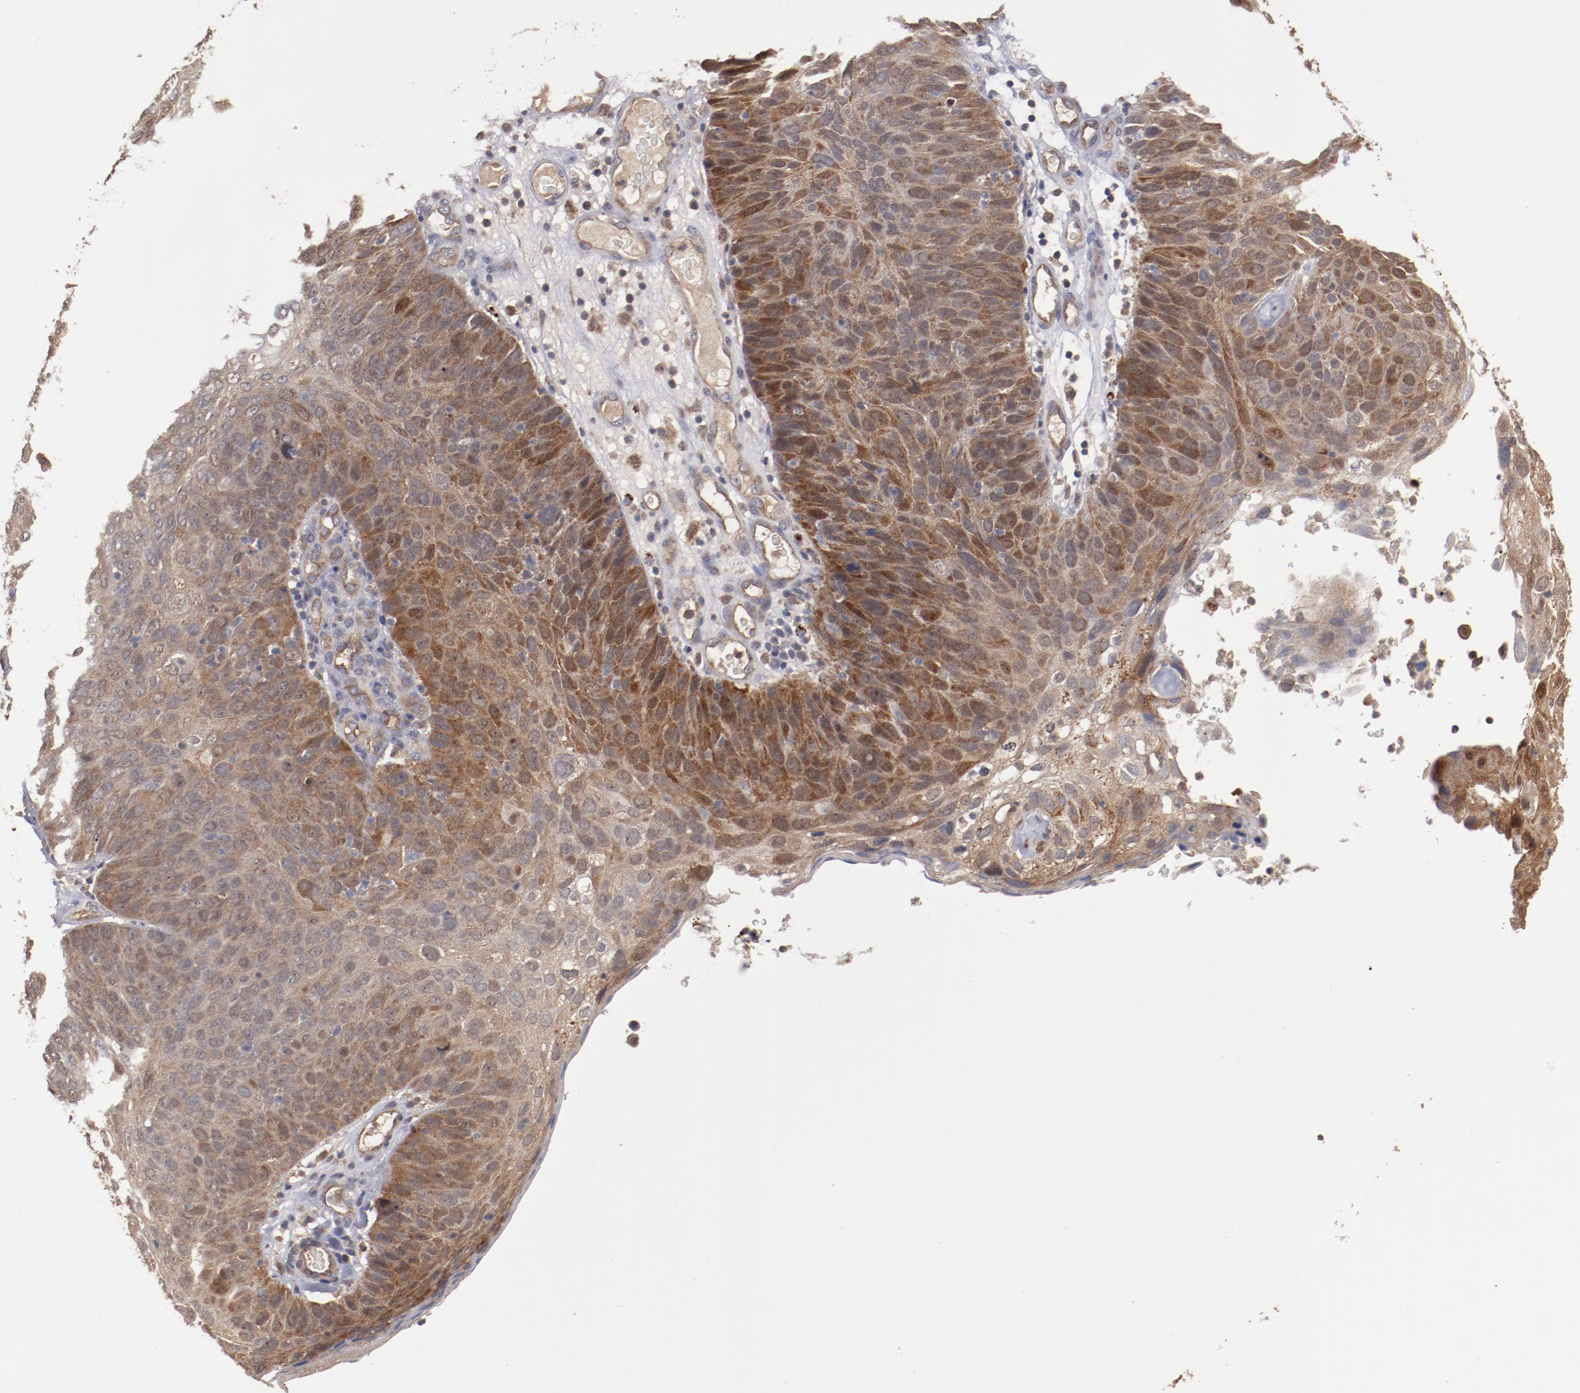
{"staining": {"intensity": "moderate", "quantity": ">75%", "location": "cytoplasmic/membranous"}, "tissue": "skin cancer", "cell_type": "Tumor cells", "image_type": "cancer", "snomed": [{"axis": "morphology", "description": "Squamous cell carcinoma, NOS"}, {"axis": "topography", "description": "Skin"}], "caption": "Immunohistochemical staining of human squamous cell carcinoma (skin) reveals medium levels of moderate cytoplasmic/membranous protein positivity in approximately >75% of tumor cells.", "gene": "DNAAF2", "patient": {"sex": "male", "age": 87}}